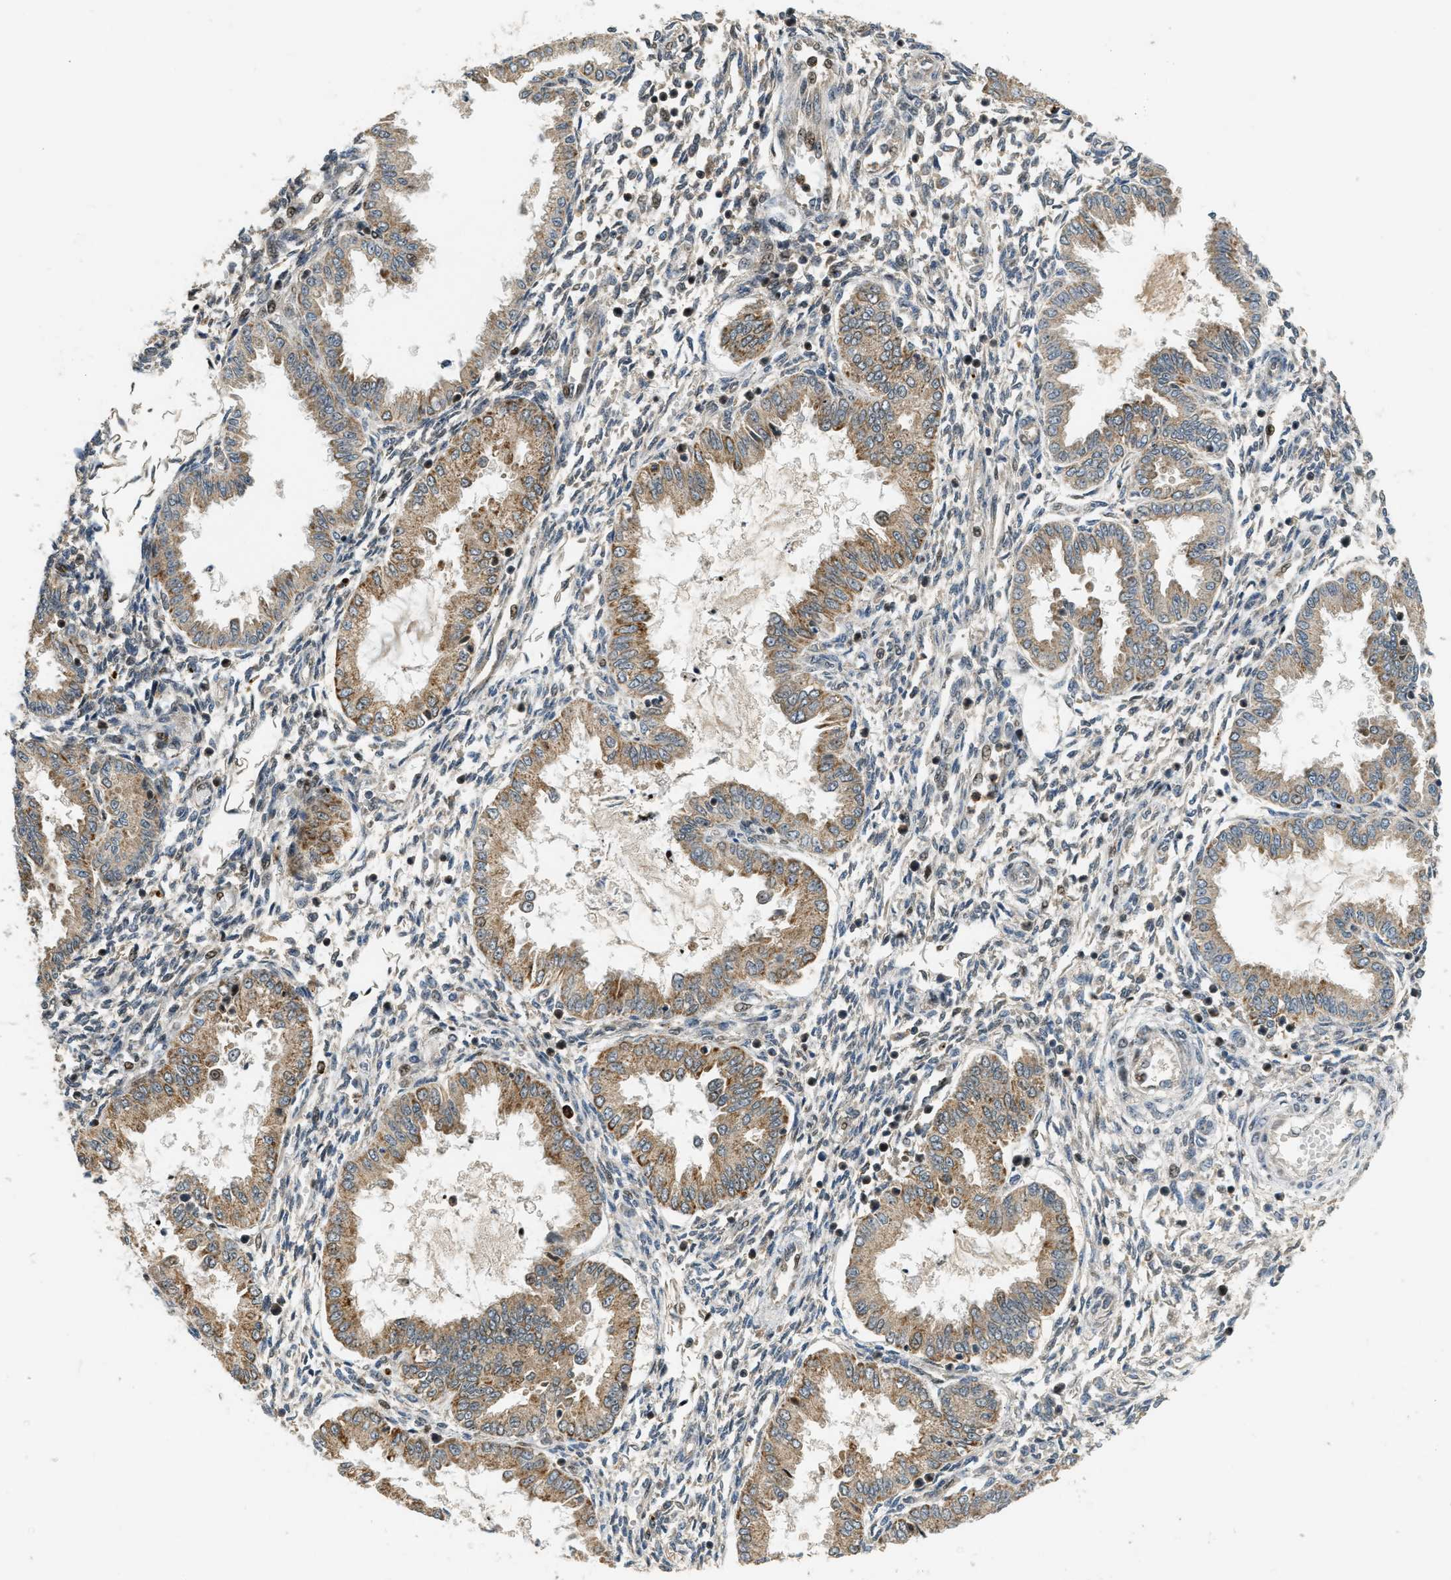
{"staining": {"intensity": "negative", "quantity": "none", "location": "none"}, "tissue": "endometrium", "cell_type": "Cells in endometrial stroma", "image_type": "normal", "snomed": [{"axis": "morphology", "description": "Normal tissue, NOS"}, {"axis": "topography", "description": "Endometrium"}], "caption": "Immunohistochemical staining of unremarkable human endometrium reveals no significant staining in cells in endometrial stroma.", "gene": "TRAPPC14", "patient": {"sex": "female", "age": 33}}